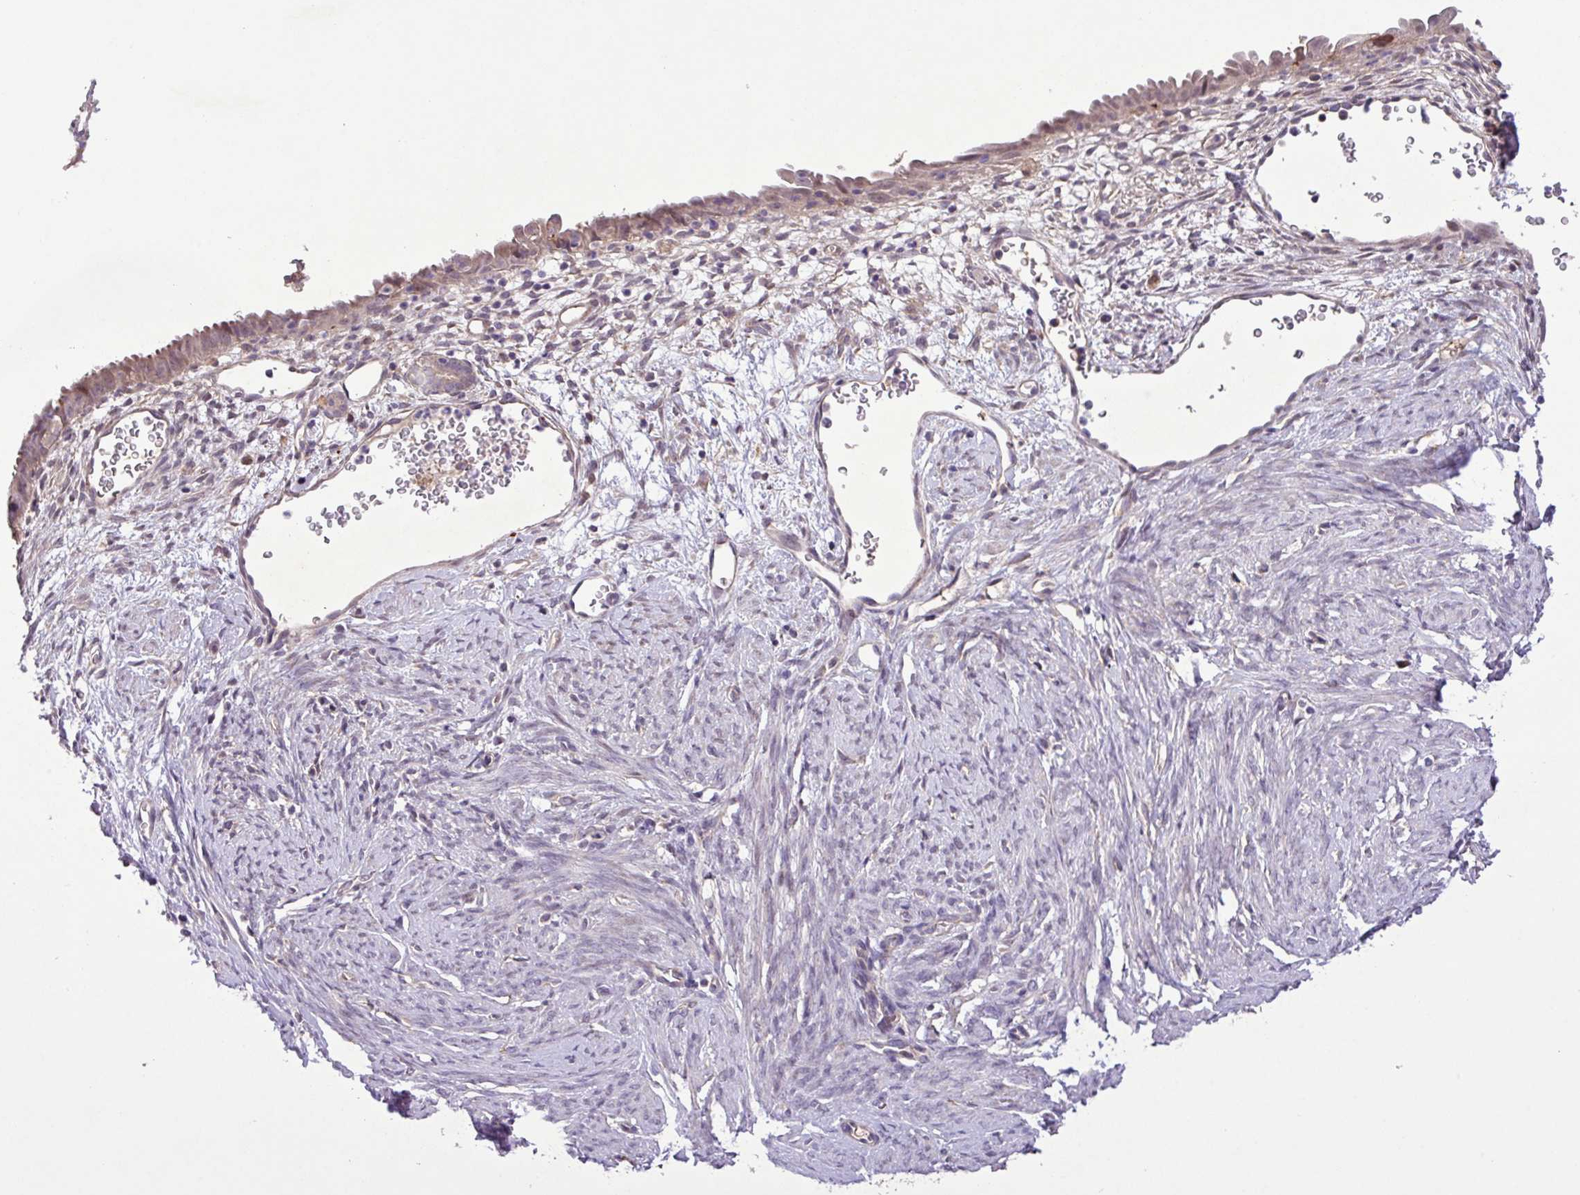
{"staining": {"intensity": "weak", "quantity": "<25%", "location": "cytoplasmic/membranous"}, "tissue": "endometrial cancer", "cell_type": "Tumor cells", "image_type": "cancer", "snomed": [{"axis": "morphology", "description": "Adenocarcinoma, NOS"}, {"axis": "topography", "description": "Endometrium"}], "caption": "Photomicrograph shows no protein positivity in tumor cells of endometrial cancer tissue.", "gene": "RPP25L", "patient": {"sex": "female", "age": 51}}